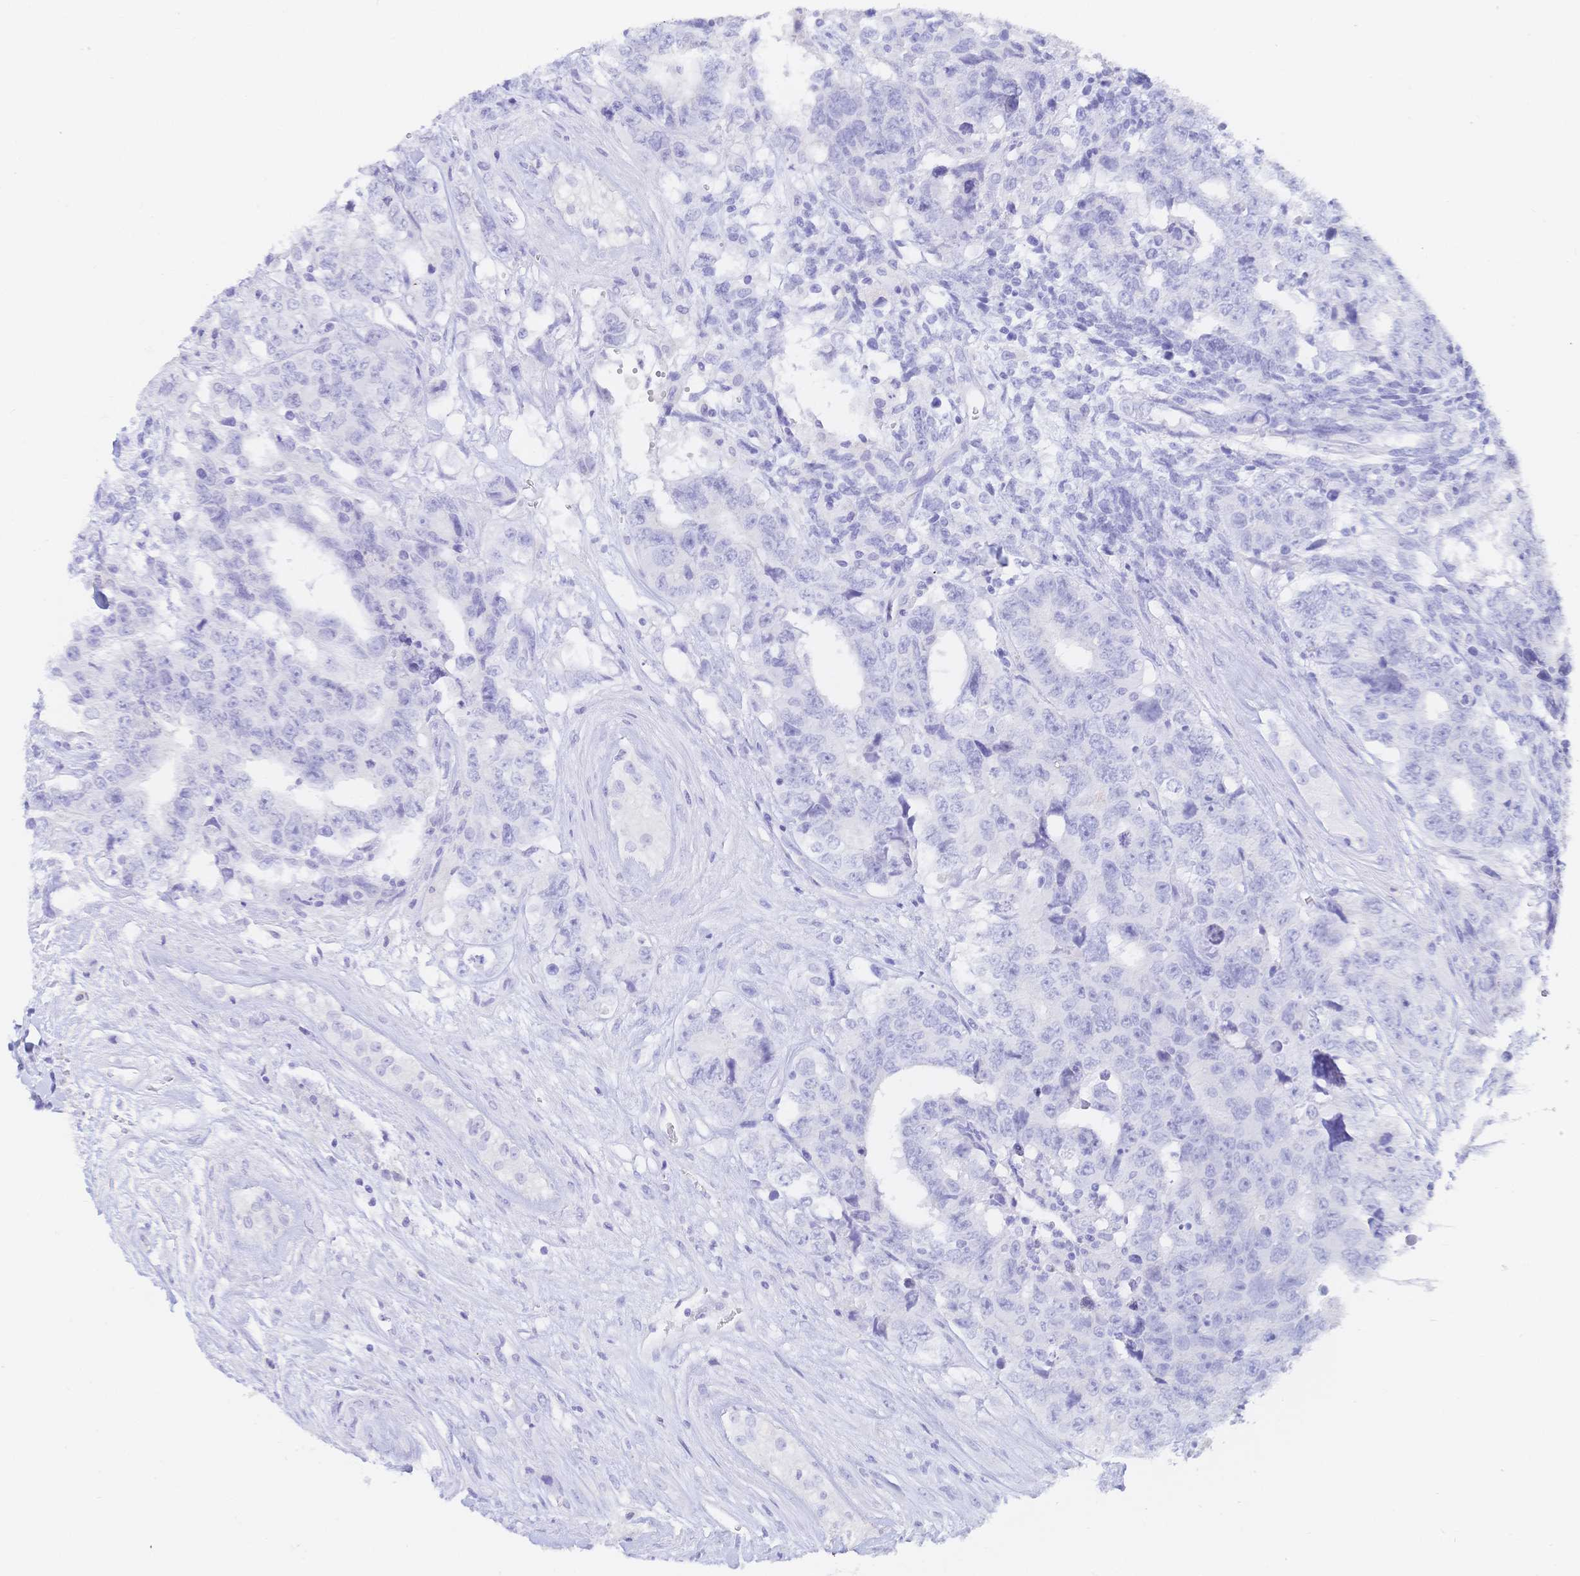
{"staining": {"intensity": "negative", "quantity": "none", "location": "none"}, "tissue": "testis cancer", "cell_type": "Tumor cells", "image_type": "cancer", "snomed": [{"axis": "morphology", "description": "Carcinoma, Embryonal, NOS"}, {"axis": "topography", "description": "Testis"}], "caption": "Tumor cells show no significant protein positivity in testis cancer (embryonal carcinoma).", "gene": "MEP1B", "patient": {"sex": "male", "age": 24}}